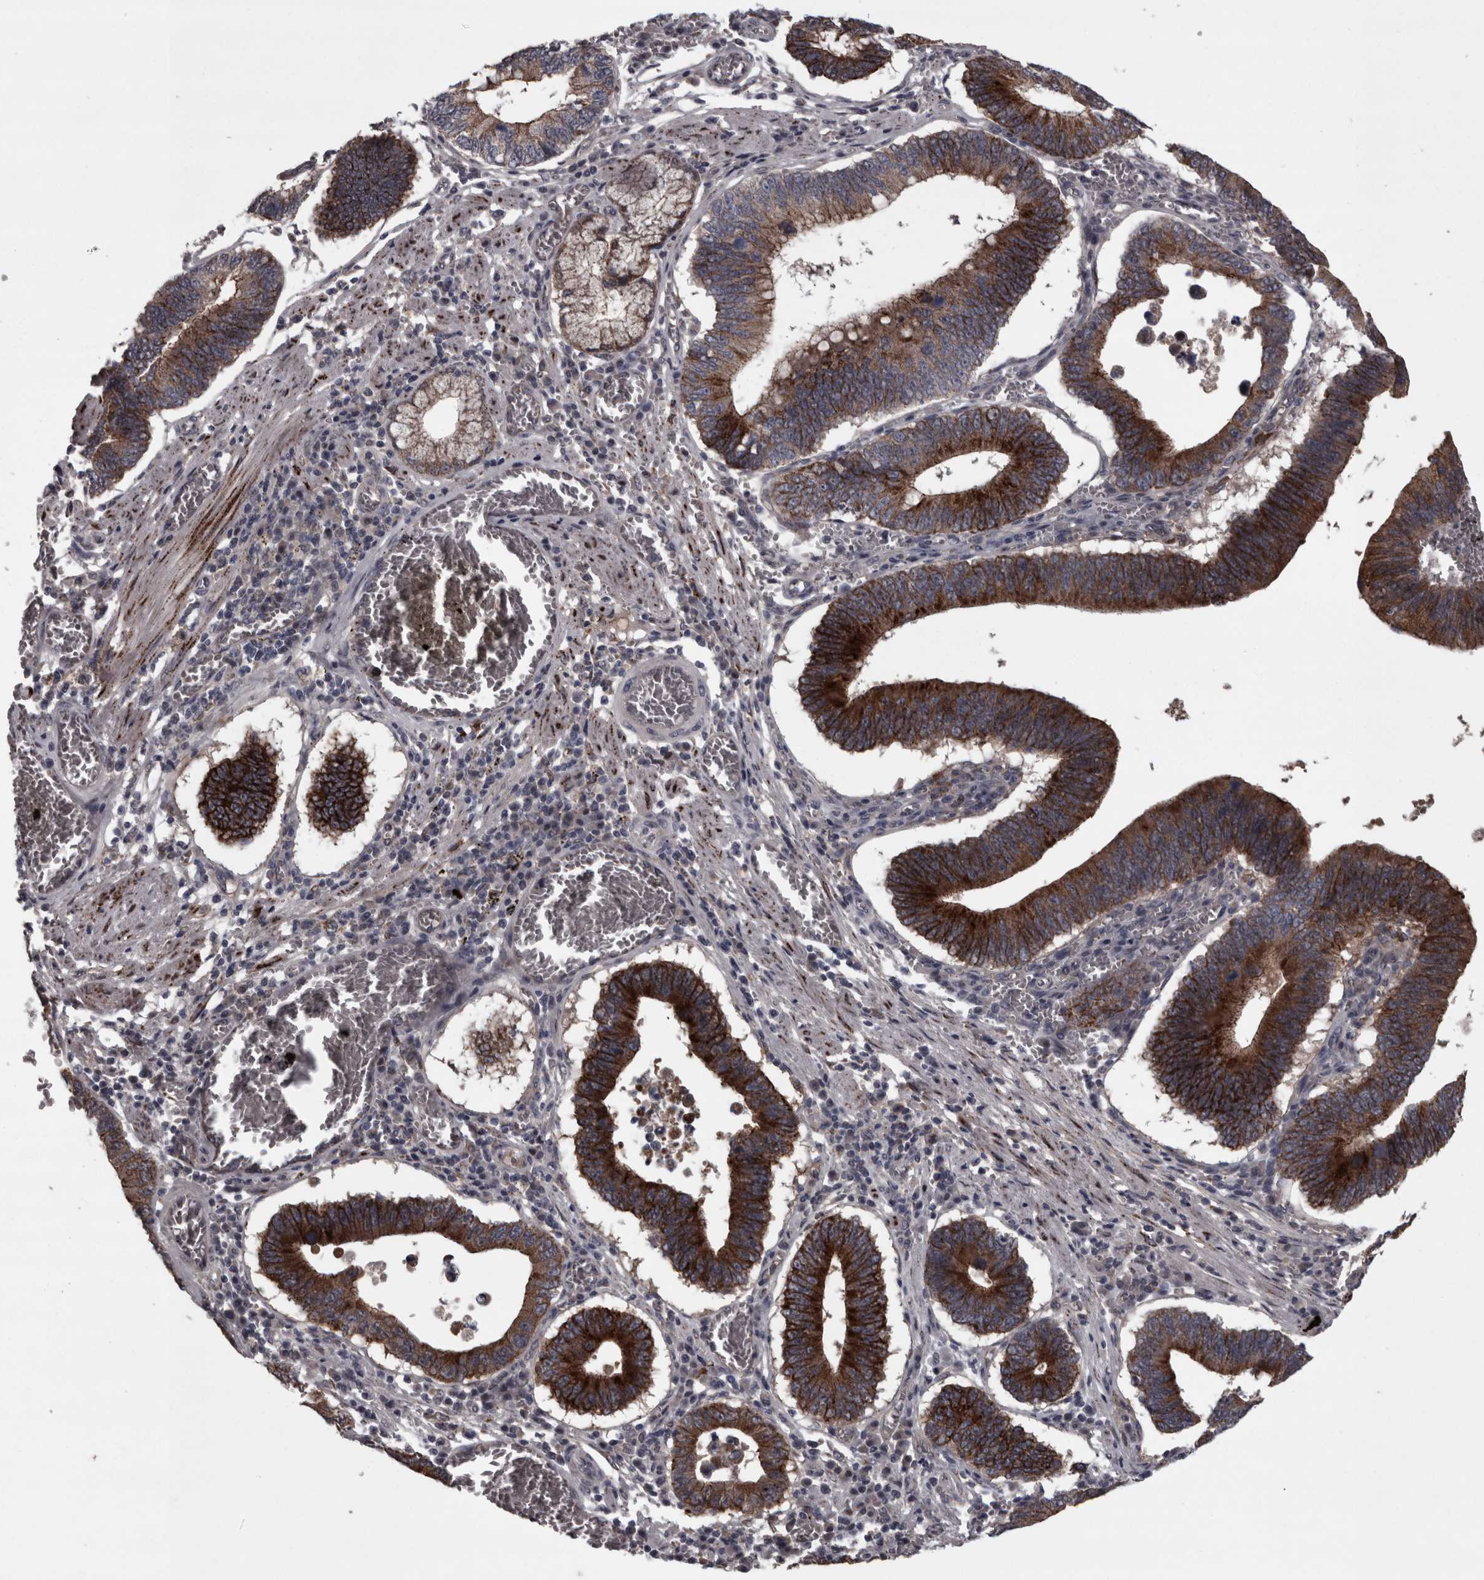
{"staining": {"intensity": "strong", "quantity": ">75%", "location": "cytoplasmic/membranous"}, "tissue": "stomach cancer", "cell_type": "Tumor cells", "image_type": "cancer", "snomed": [{"axis": "morphology", "description": "Adenocarcinoma, NOS"}, {"axis": "topography", "description": "Stomach"}, {"axis": "topography", "description": "Gastric cardia"}], "caption": "Stomach cancer (adenocarcinoma) stained for a protein (brown) exhibits strong cytoplasmic/membranous positive expression in about >75% of tumor cells.", "gene": "PCDH17", "patient": {"sex": "male", "age": 59}}